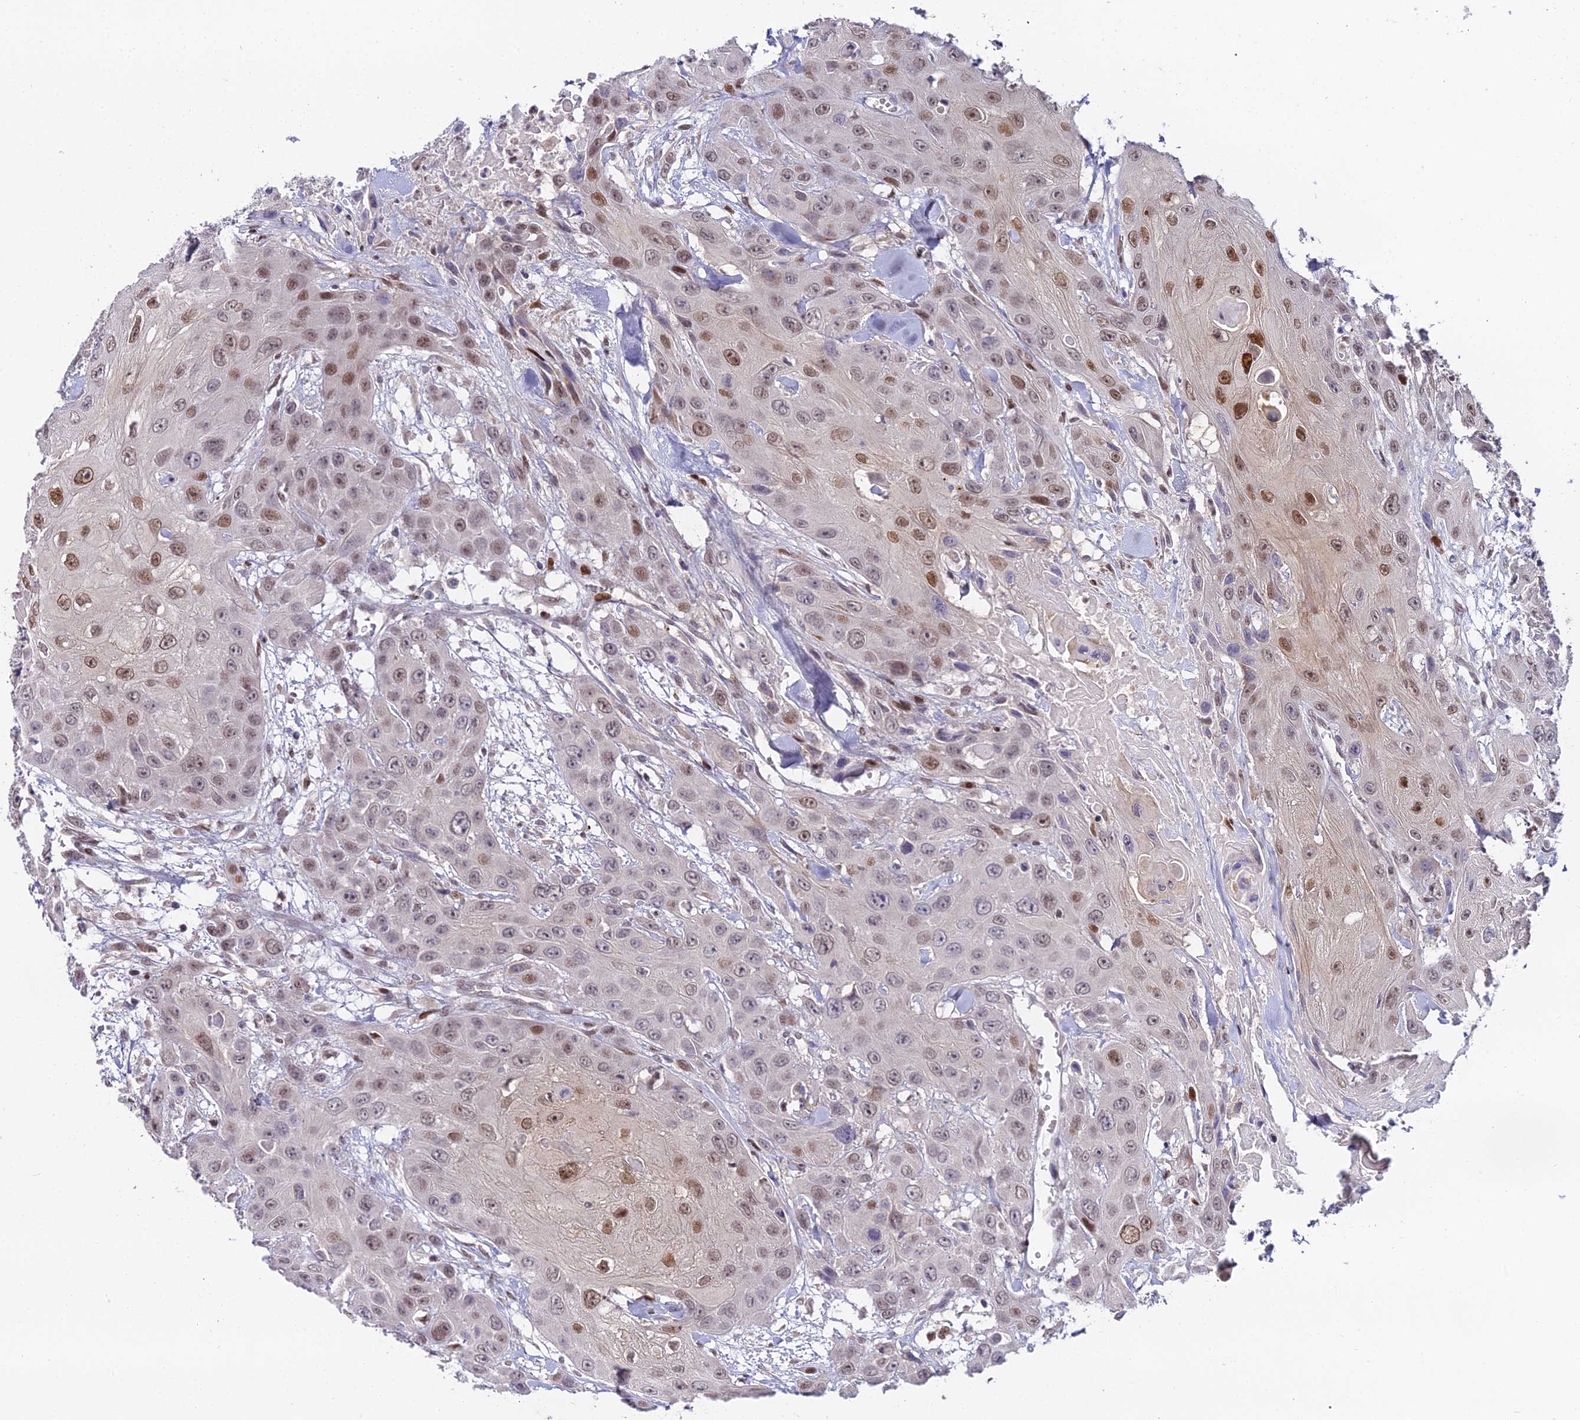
{"staining": {"intensity": "moderate", "quantity": ">75%", "location": "nuclear"}, "tissue": "head and neck cancer", "cell_type": "Tumor cells", "image_type": "cancer", "snomed": [{"axis": "morphology", "description": "Squamous cell carcinoma, NOS"}, {"axis": "topography", "description": "Head-Neck"}], "caption": "DAB (3,3'-diaminobenzidine) immunohistochemical staining of head and neck cancer (squamous cell carcinoma) displays moderate nuclear protein staining in approximately >75% of tumor cells.", "gene": "ZNF707", "patient": {"sex": "male", "age": 81}}